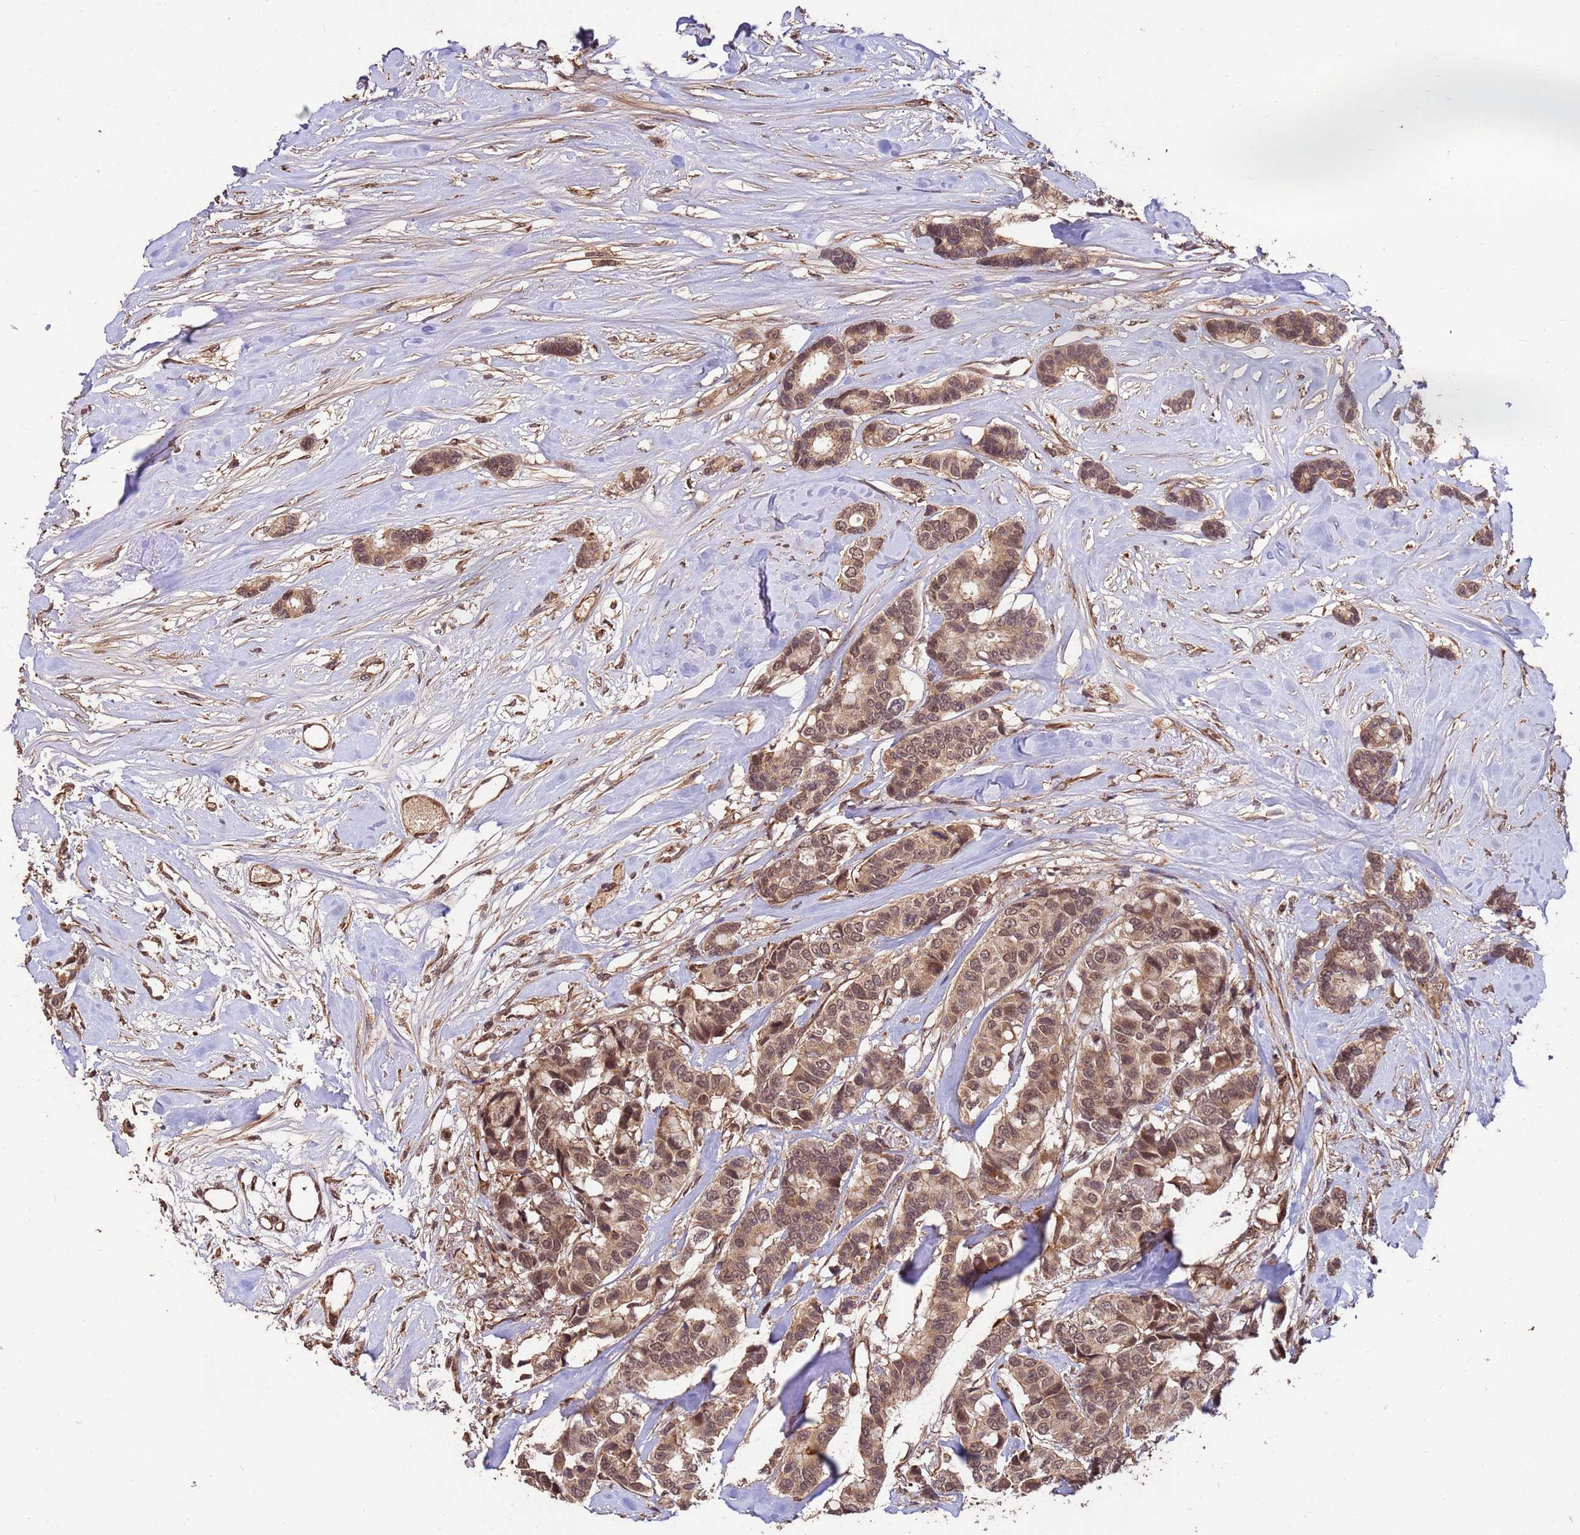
{"staining": {"intensity": "moderate", "quantity": ">75%", "location": "cytoplasmic/membranous,nuclear"}, "tissue": "breast cancer", "cell_type": "Tumor cells", "image_type": "cancer", "snomed": [{"axis": "morphology", "description": "Duct carcinoma"}, {"axis": "topography", "description": "Breast"}], "caption": "A high-resolution image shows IHC staining of breast infiltrating ductal carcinoma, which shows moderate cytoplasmic/membranous and nuclear staining in about >75% of tumor cells.", "gene": "ZNF619", "patient": {"sex": "female", "age": 87}}